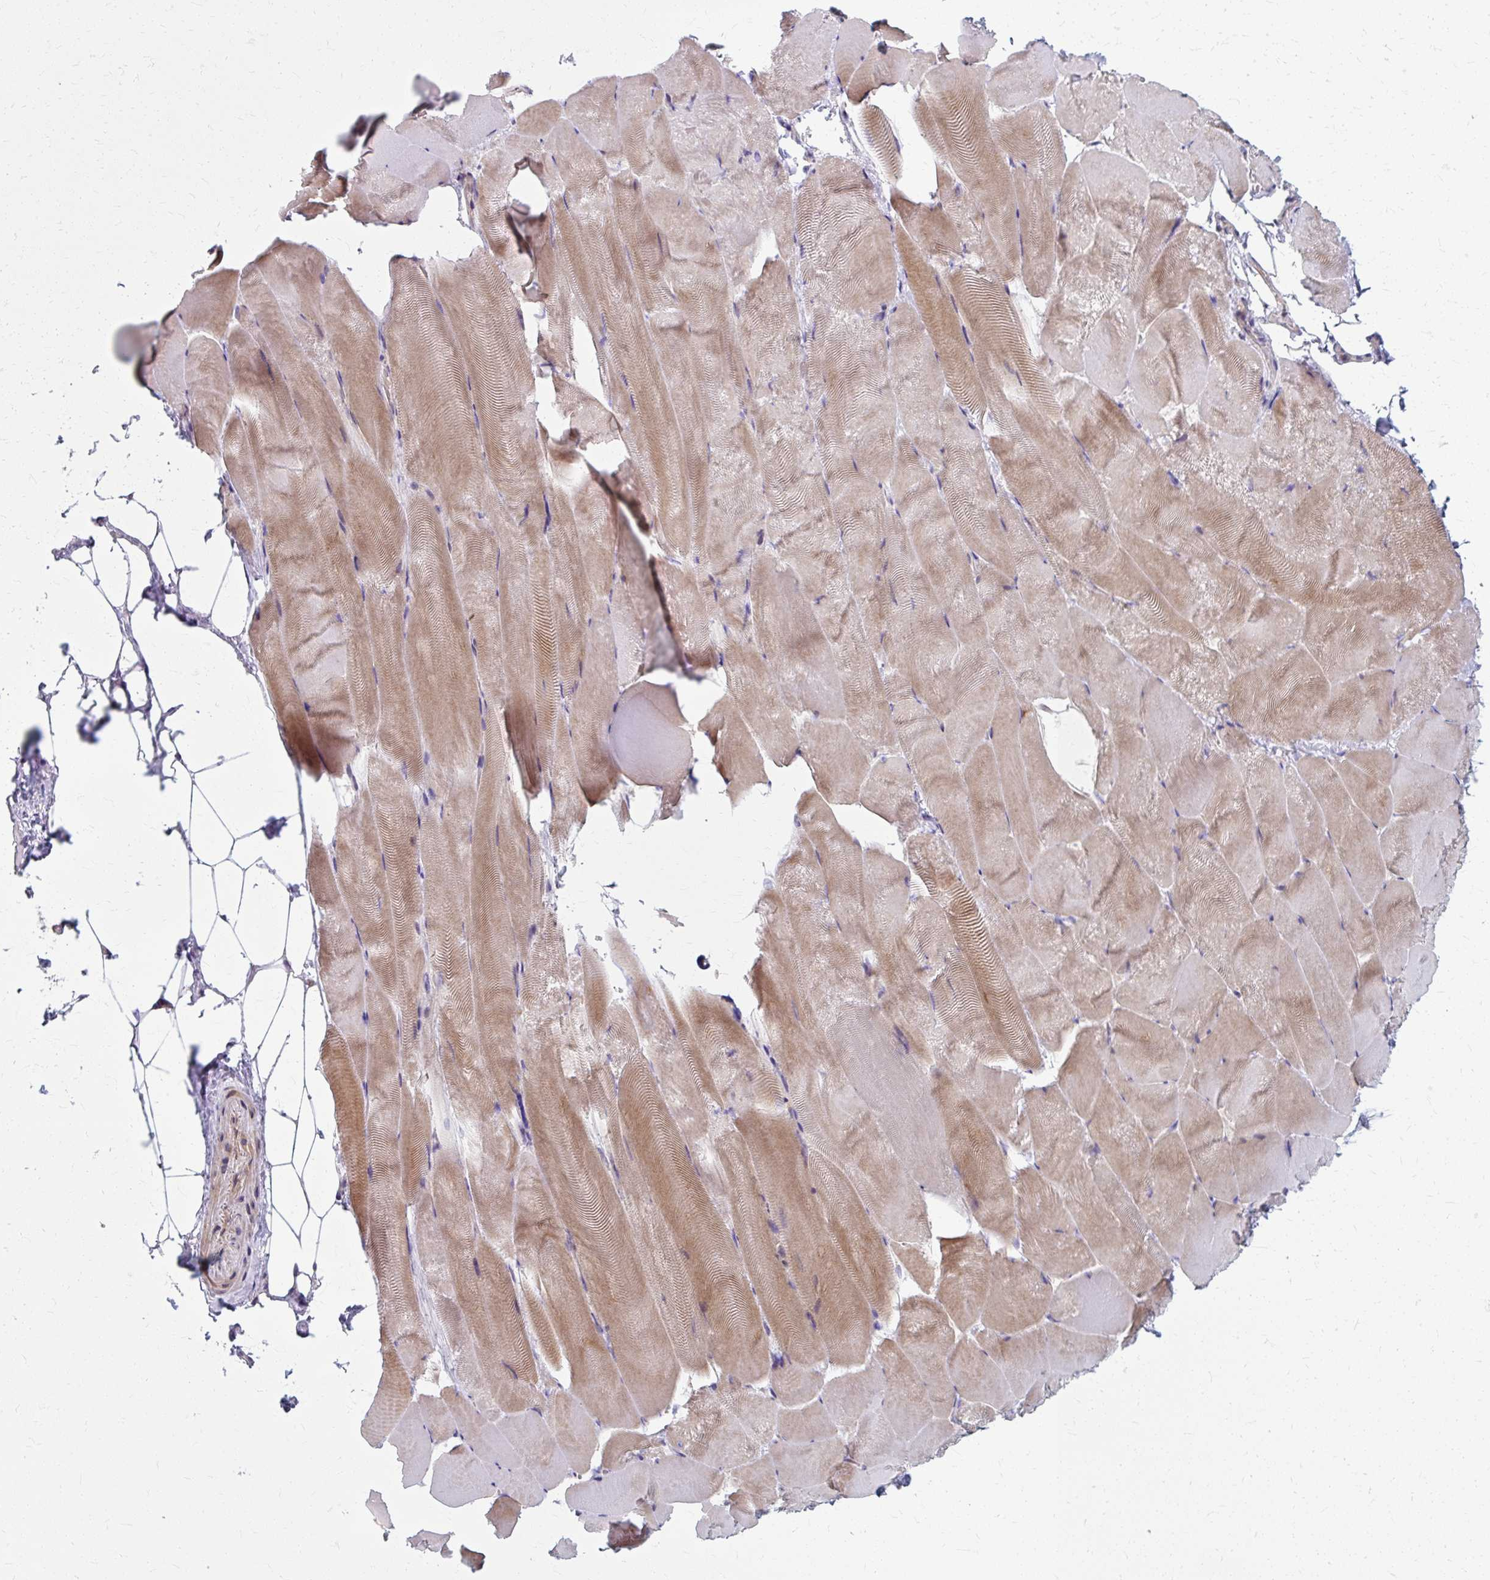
{"staining": {"intensity": "moderate", "quantity": "25%-75%", "location": "cytoplasmic/membranous"}, "tissue": "skeletal muscle", "cell_type": "Myocytes", "image_type": "normal", "snomed": [{"axis": "morphology", "description": "Normal tissue, NOS"}, {"axis": "topography", "description": "Skeletal muscle"}], "caption": "Immunohistochemical staining of unremarkable human skeletal muscle shows medium levels of moderate cytoplasmic/membranous positivity in about 25%-75% of myocytes.", "gene": "ZNF555", "patient": {"sex": "female", "age": 64}}